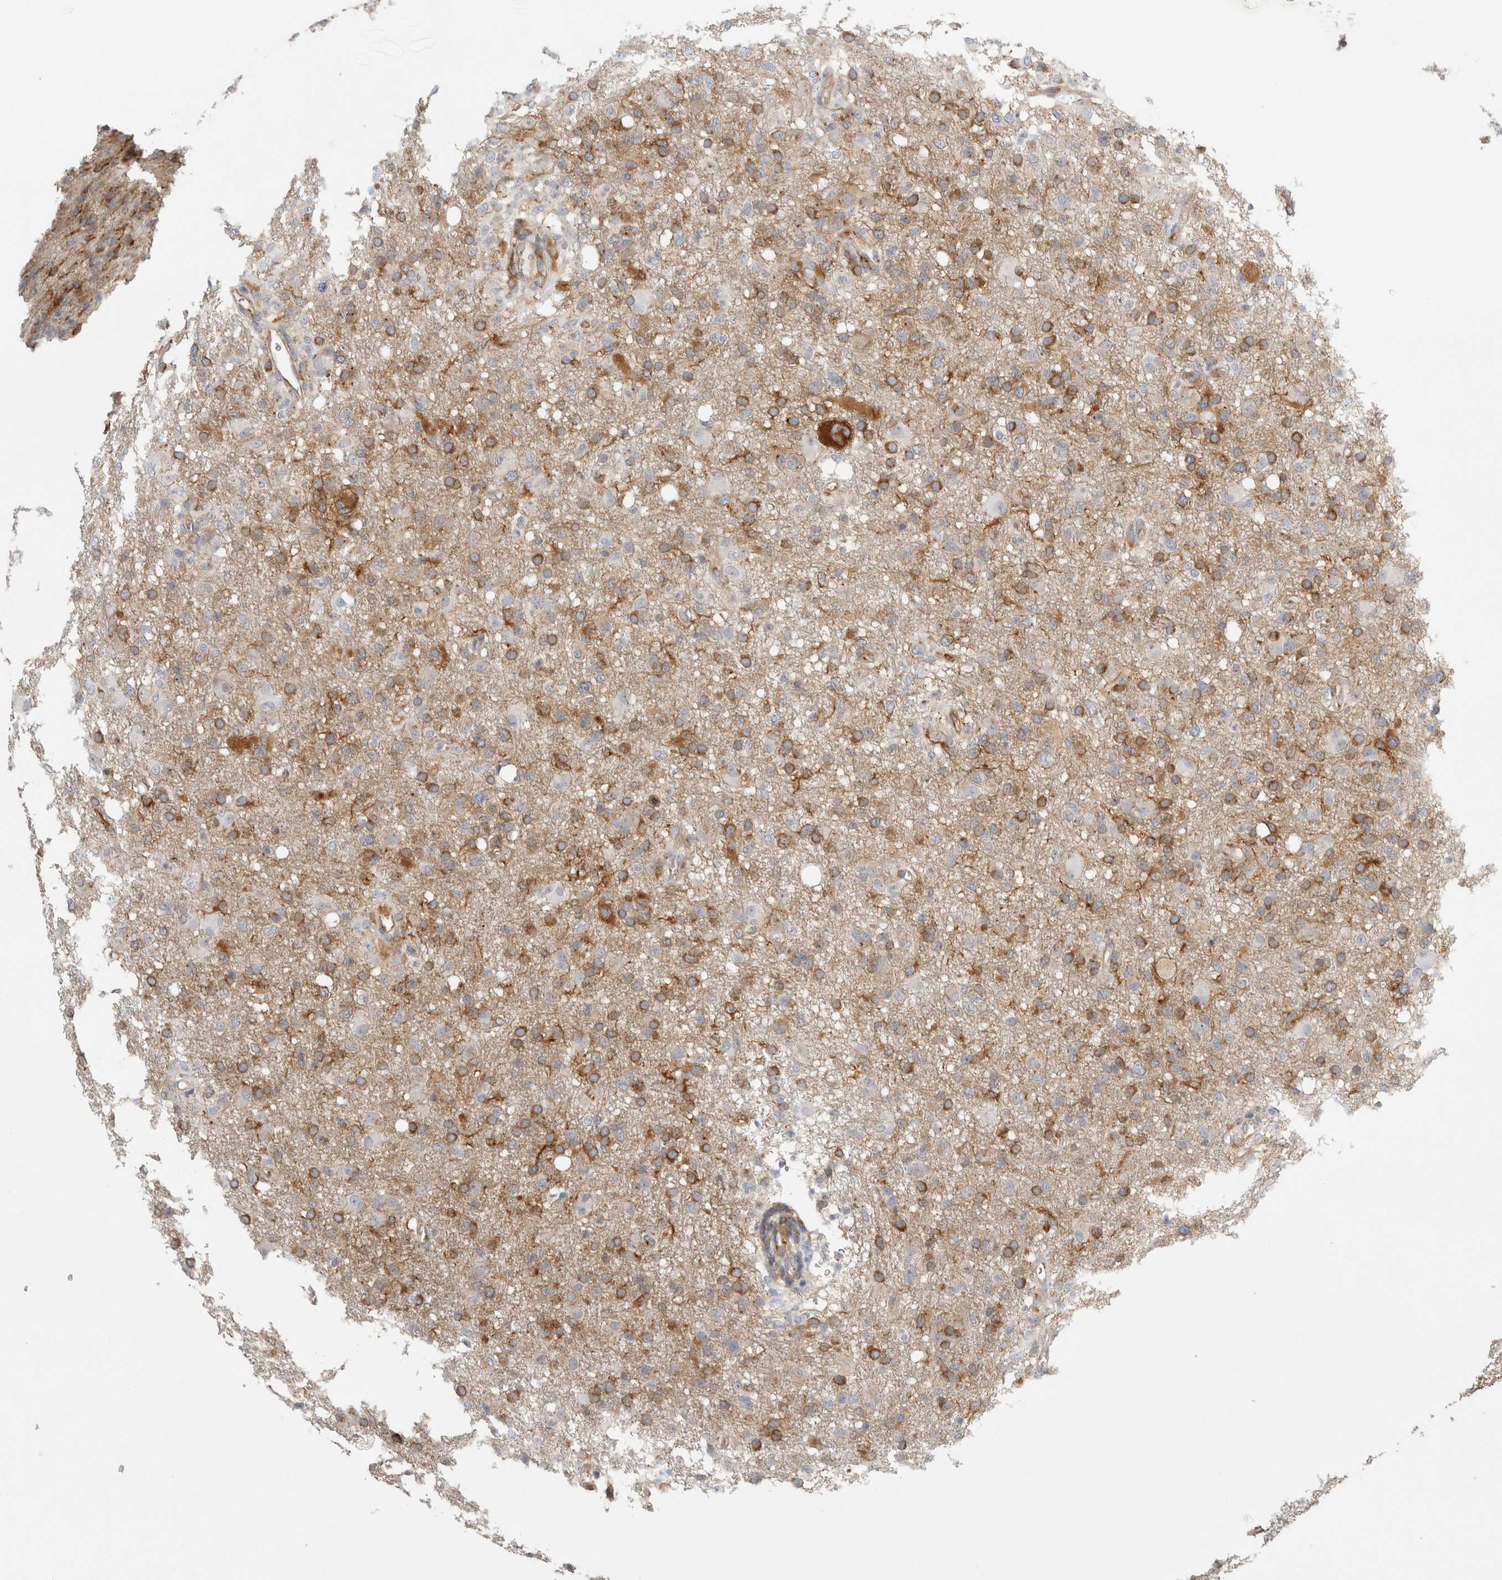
{"staining": {"intensity": "moderate", "quantity": ">75%", "location": "cytoplasmic/membranous"}, "tissue": "glioma", "cell_type": "Tumor cells", "image_type": "cancer", "snomed": [{"axis": "morphology", "description": "Glioma, malignant, High grade"}, {"axis": "topography", "description": "Brain"}], "caption": "The histopathology image reveals staining of malignant glioma (high-grade), revealing moderate cytoplasmic/membranous protein staining (brown color) within tumor cells.", "gene": "PEX6", "patient": {"sex": "female", "age": 57}}